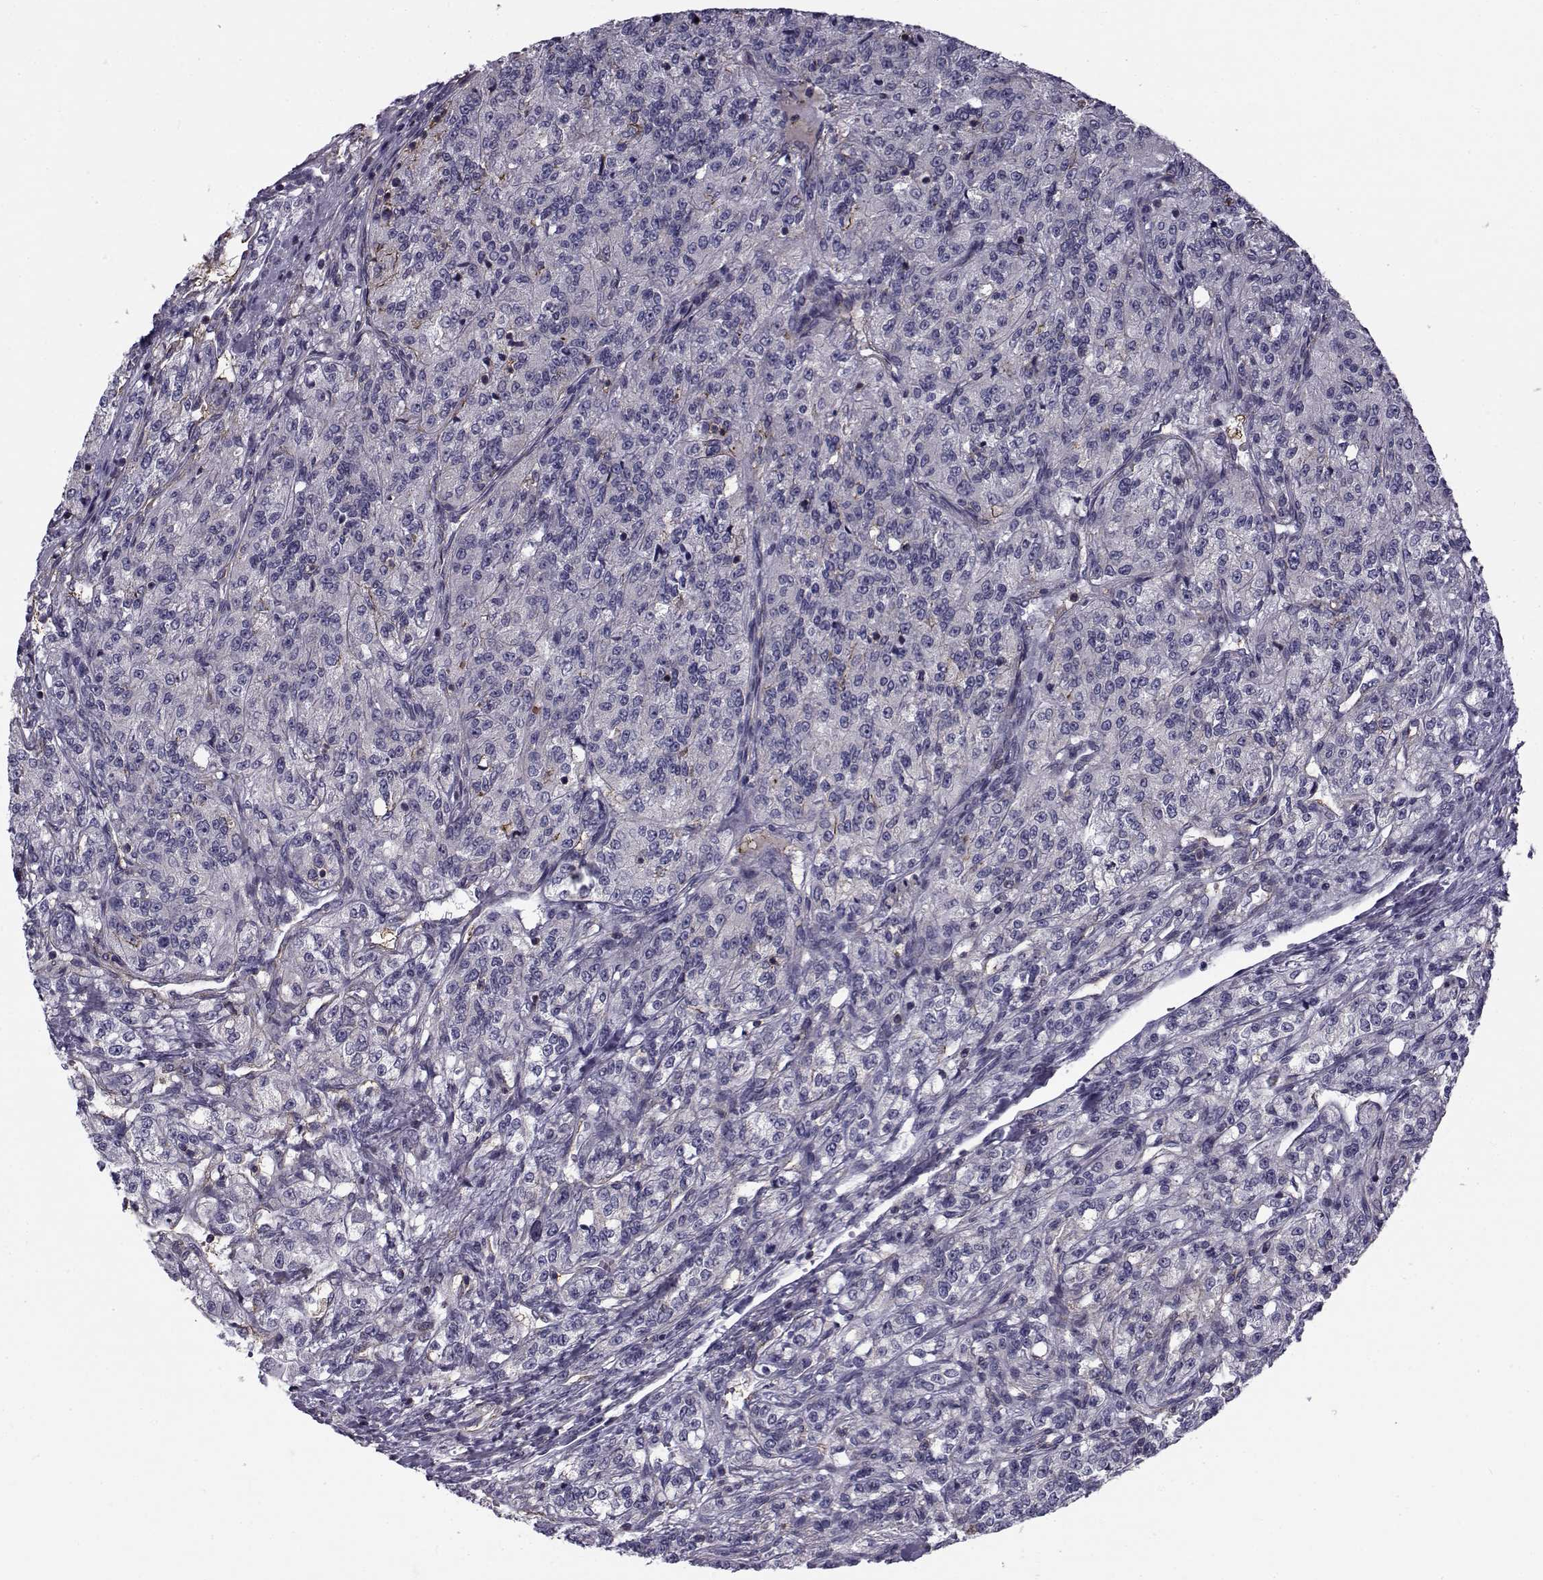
{"staining": {"intensity": "negative", "quantity": "none", "location": "none"}, "tissue": "renal cancer", "cell_type": "Tumor cells", "image_type": "cancer", "snomed": [{"axis": "morphology", "description": "Adenocarcinoma, NOS"}, {"axis": "topography", "description": "Kidney"}], "caption": "Immunohistochemical staining of human renal cancer (adenocarcinoma) exhibits no significant positivity in tumor cells.", "gene": "LRRC27", "patient": {"sex": "female", "age": 63}}